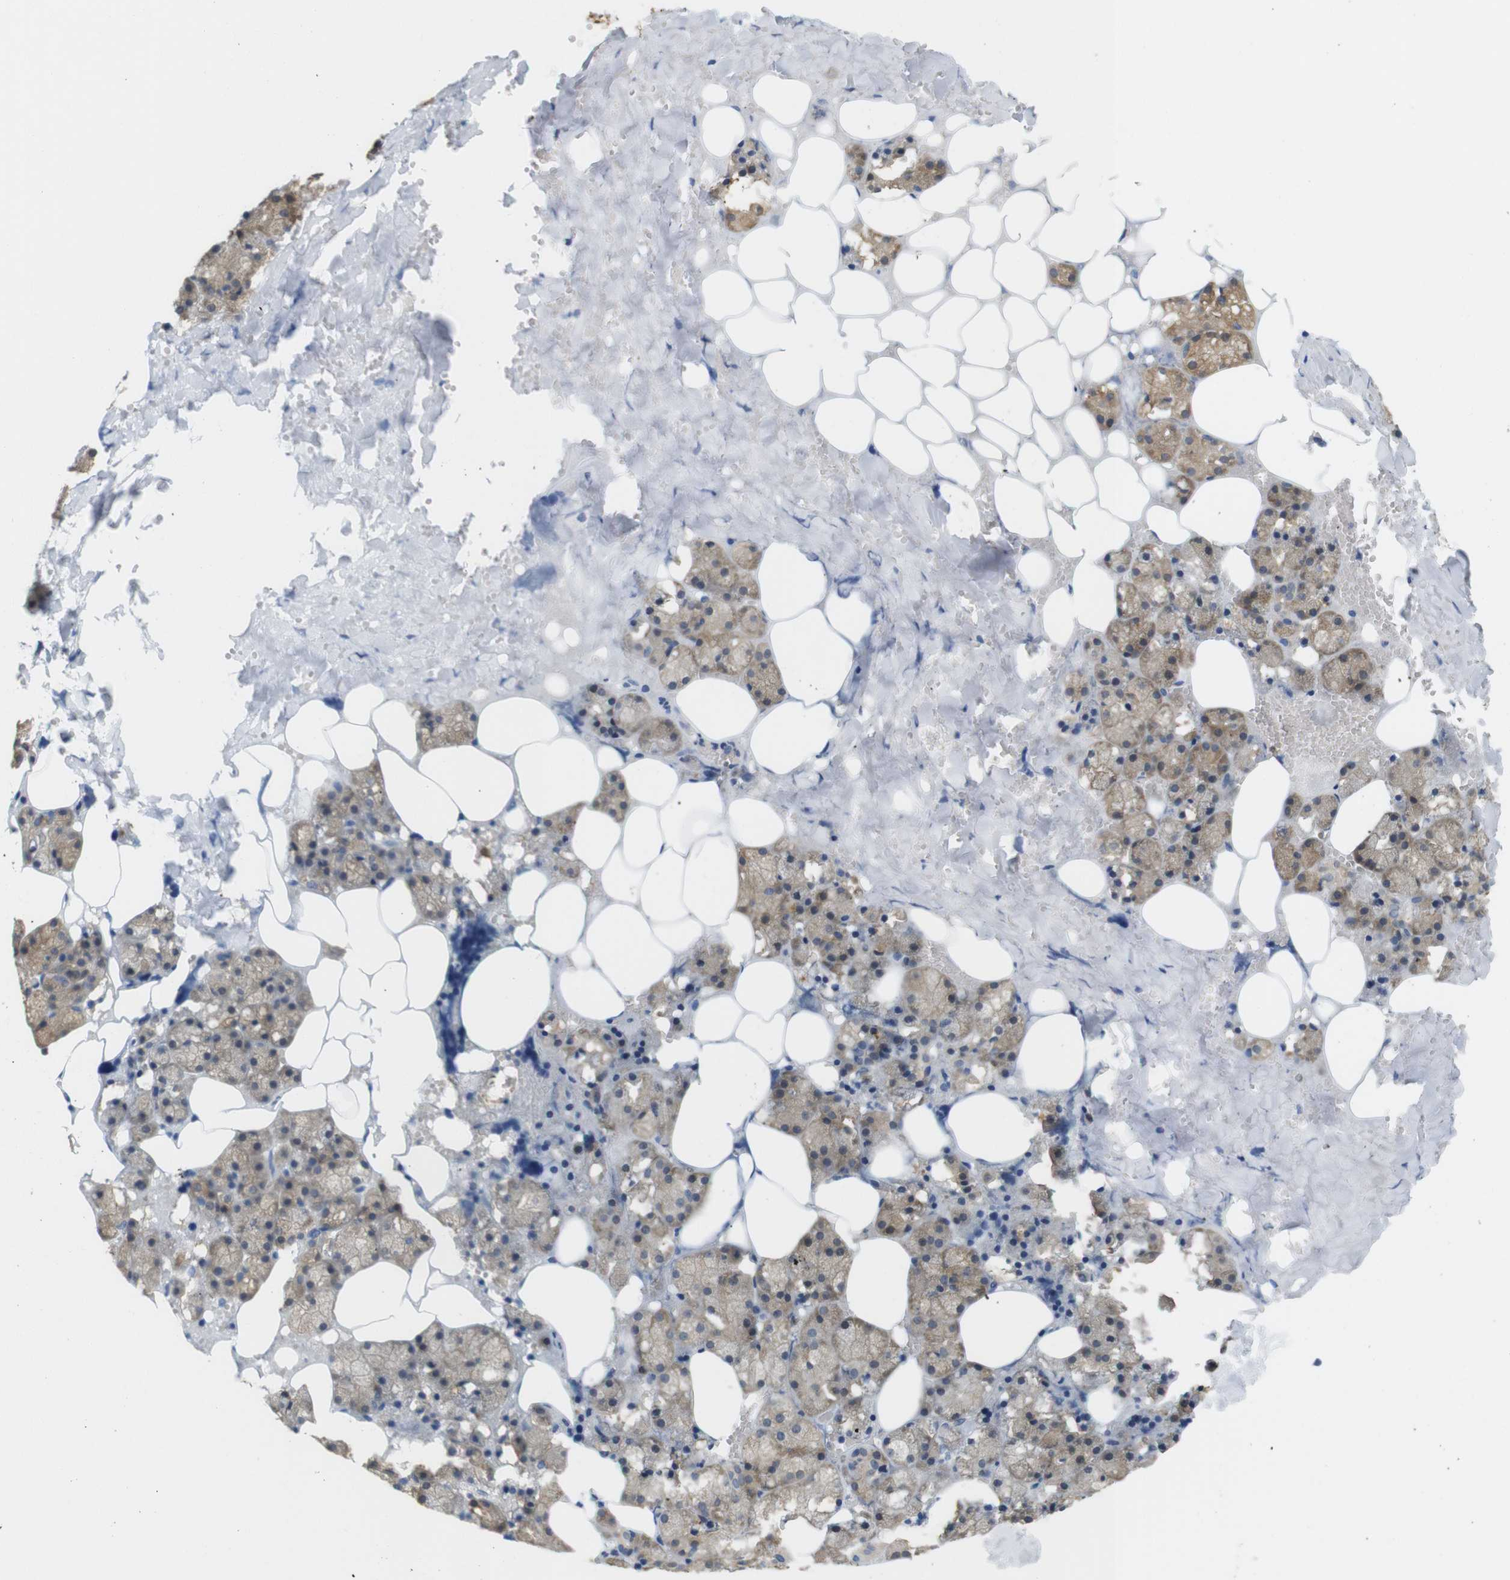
{"staining": {"intensity": "moderate", "quantity": ">75%", "location": "cytoplasmic/membranous"}, "tissue": "salivary gland", "cell_type": "Glandular cells", "image_type": "normal", "snomed": [{"axis": "morphology", "description": "Normal tissue, NOS"}, {"axis": "topography", "description": "Salivary gland"}], "caption": "IHC micrograph of benign salivary gland: salivary gland stained using immunohistochemistry (IHC) reveals medium levels of moderate protein expression localized specifically in the cytoplasmic/membranous of glandular cells, appearing as a cytoplasmic/membranous brown color.", "gene": "NEBL", "patient": {"sex": "male", "age": 62}}